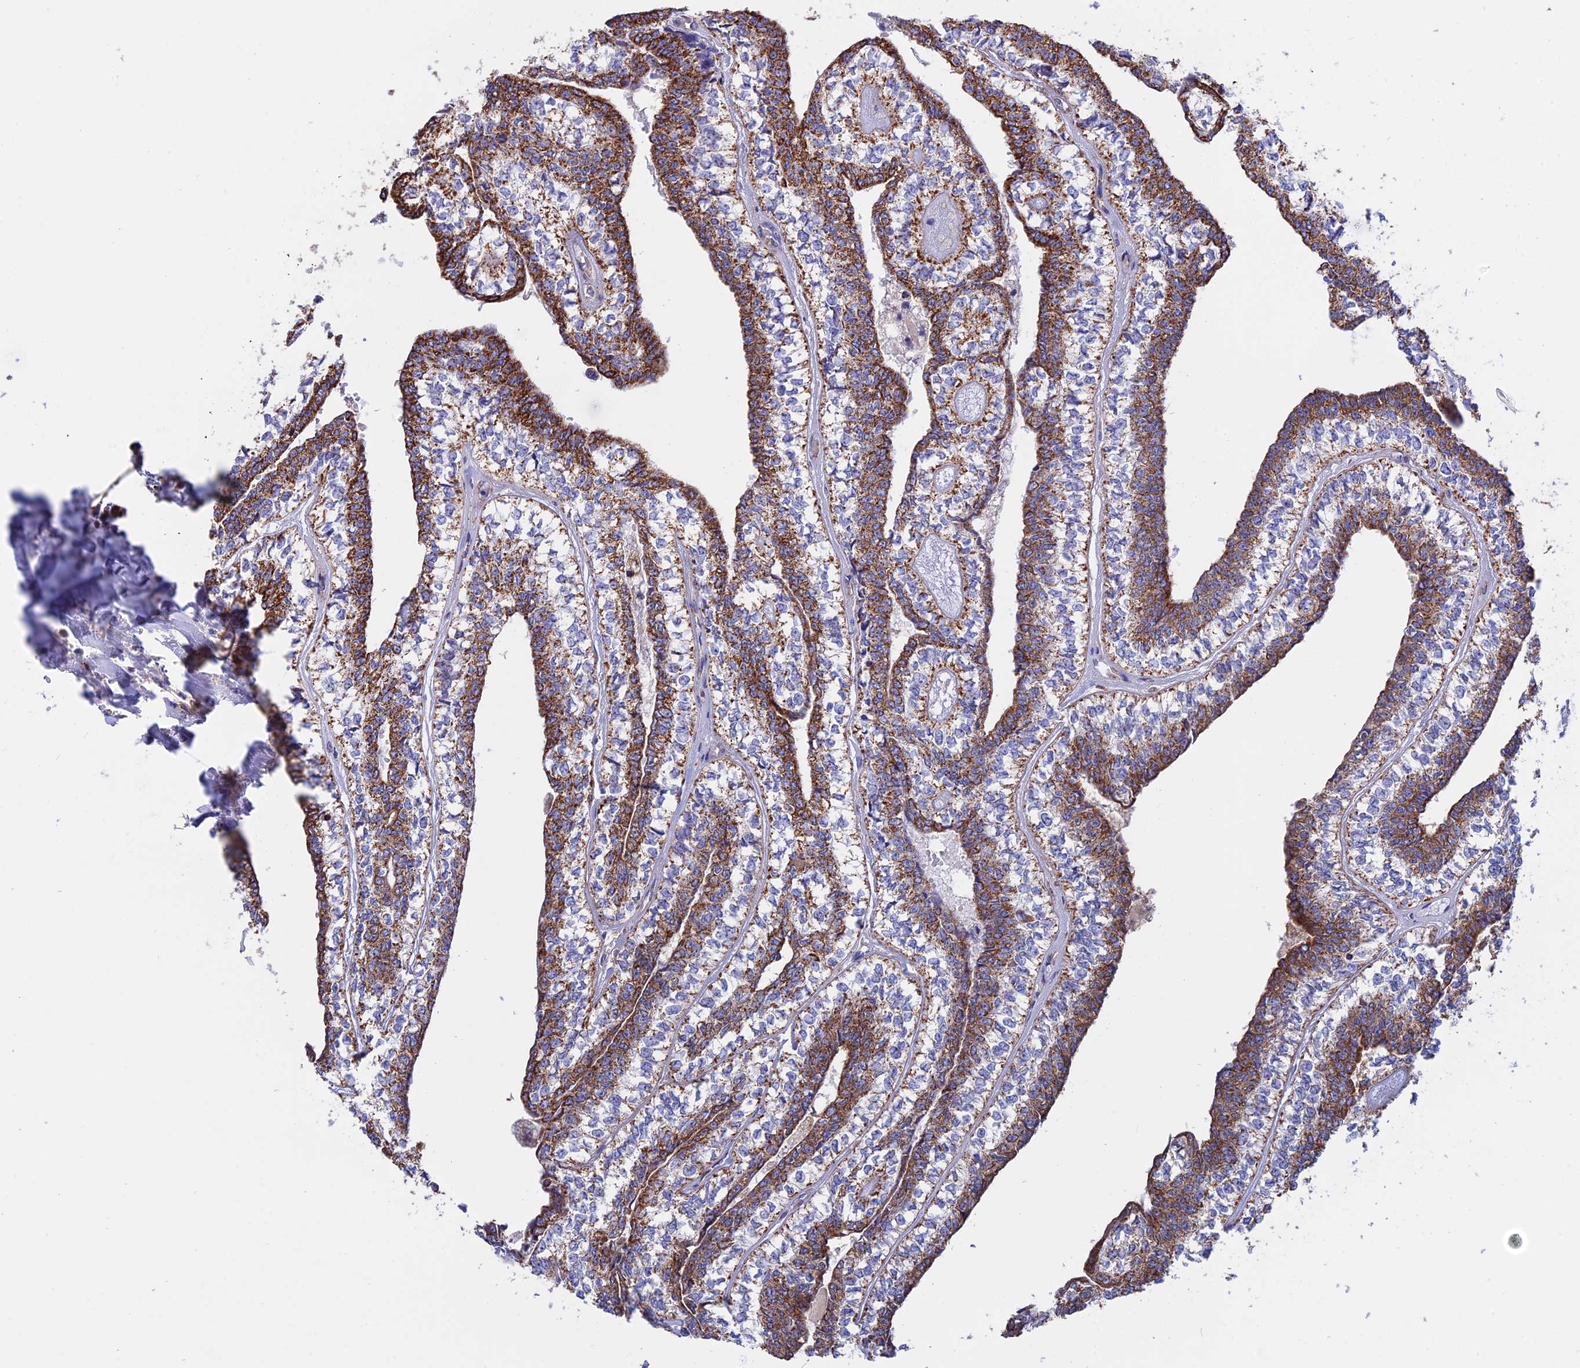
{"staining": {"intensity": "moderate", "quantity": ">75%", "location": "cytoplasmic/membranous"}, "tissue": "head and neck cancer", "cell_type": "Tumor cells", "image_type": "cancer", "snomed": [{"axis": "morphology", "description": "Adenocarcinoma, NOS"}, {"axis": "topography", "description": "Head-Neck"}], "caption": "Human head and neck cancer (adenocarcinoma) stained with a protein marker shows moderate staining in tumor cells.", "gene": "GCDH", "patient": {"sex": "female", "age": 73}}